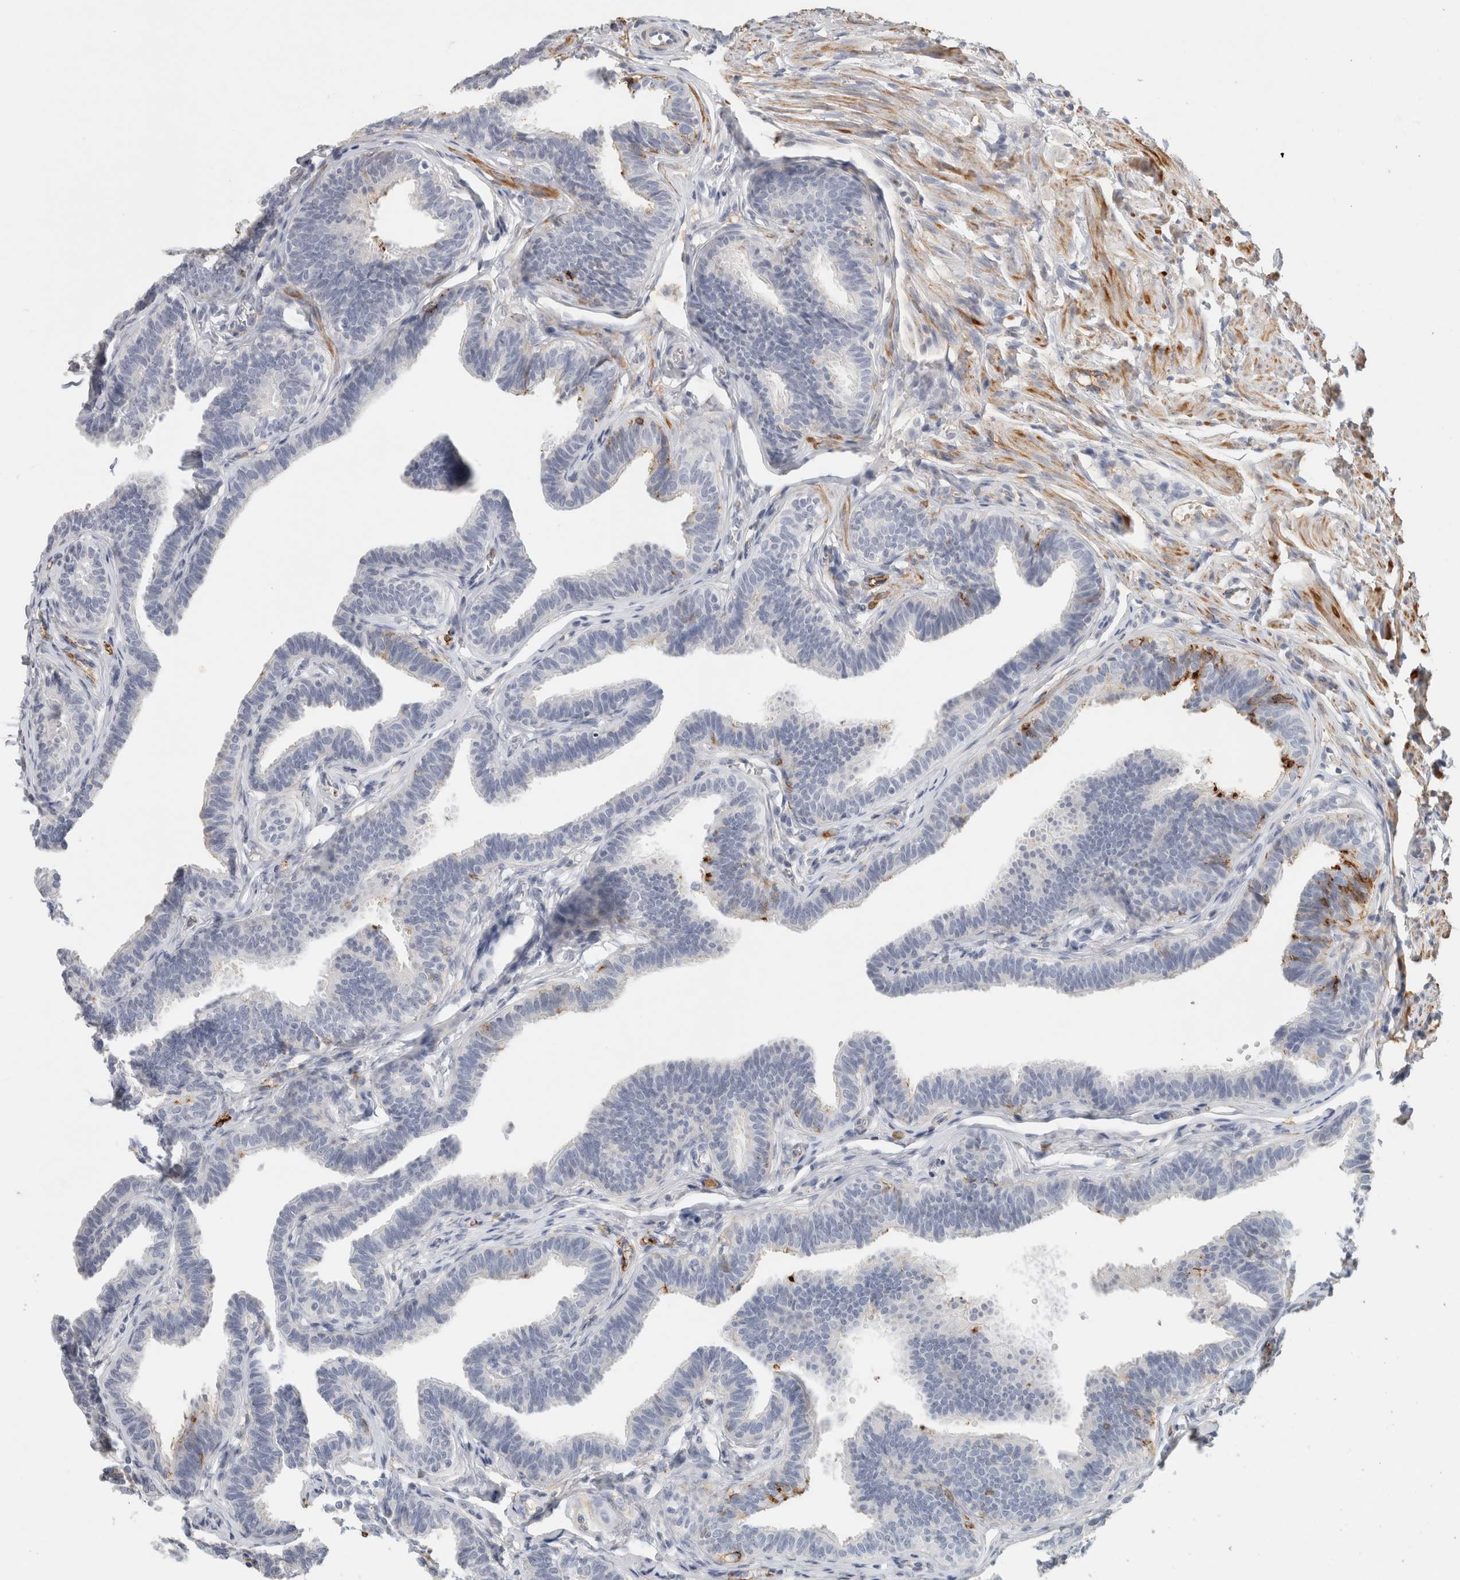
{"staining": {"intensity": "negative", "quantity": "none", "location": "none"}, "tissue": "fallopian tube", "cell_type": "Glandular cells", "image_type": "normal", "snomed": [{"axis": "morphology", "description": "Normal tissue, NOS"}, {"axis": "topography", "description": "Fallopian tube"}, {"axis": "topography", "description": "Ovary"}], "caption": "This is an IHC photomicrograph of unremarkable human fallopian tube. There is no staining in glandular cells.", "gene": "CD36", "patient": {"sex": "female", "age": 23}}